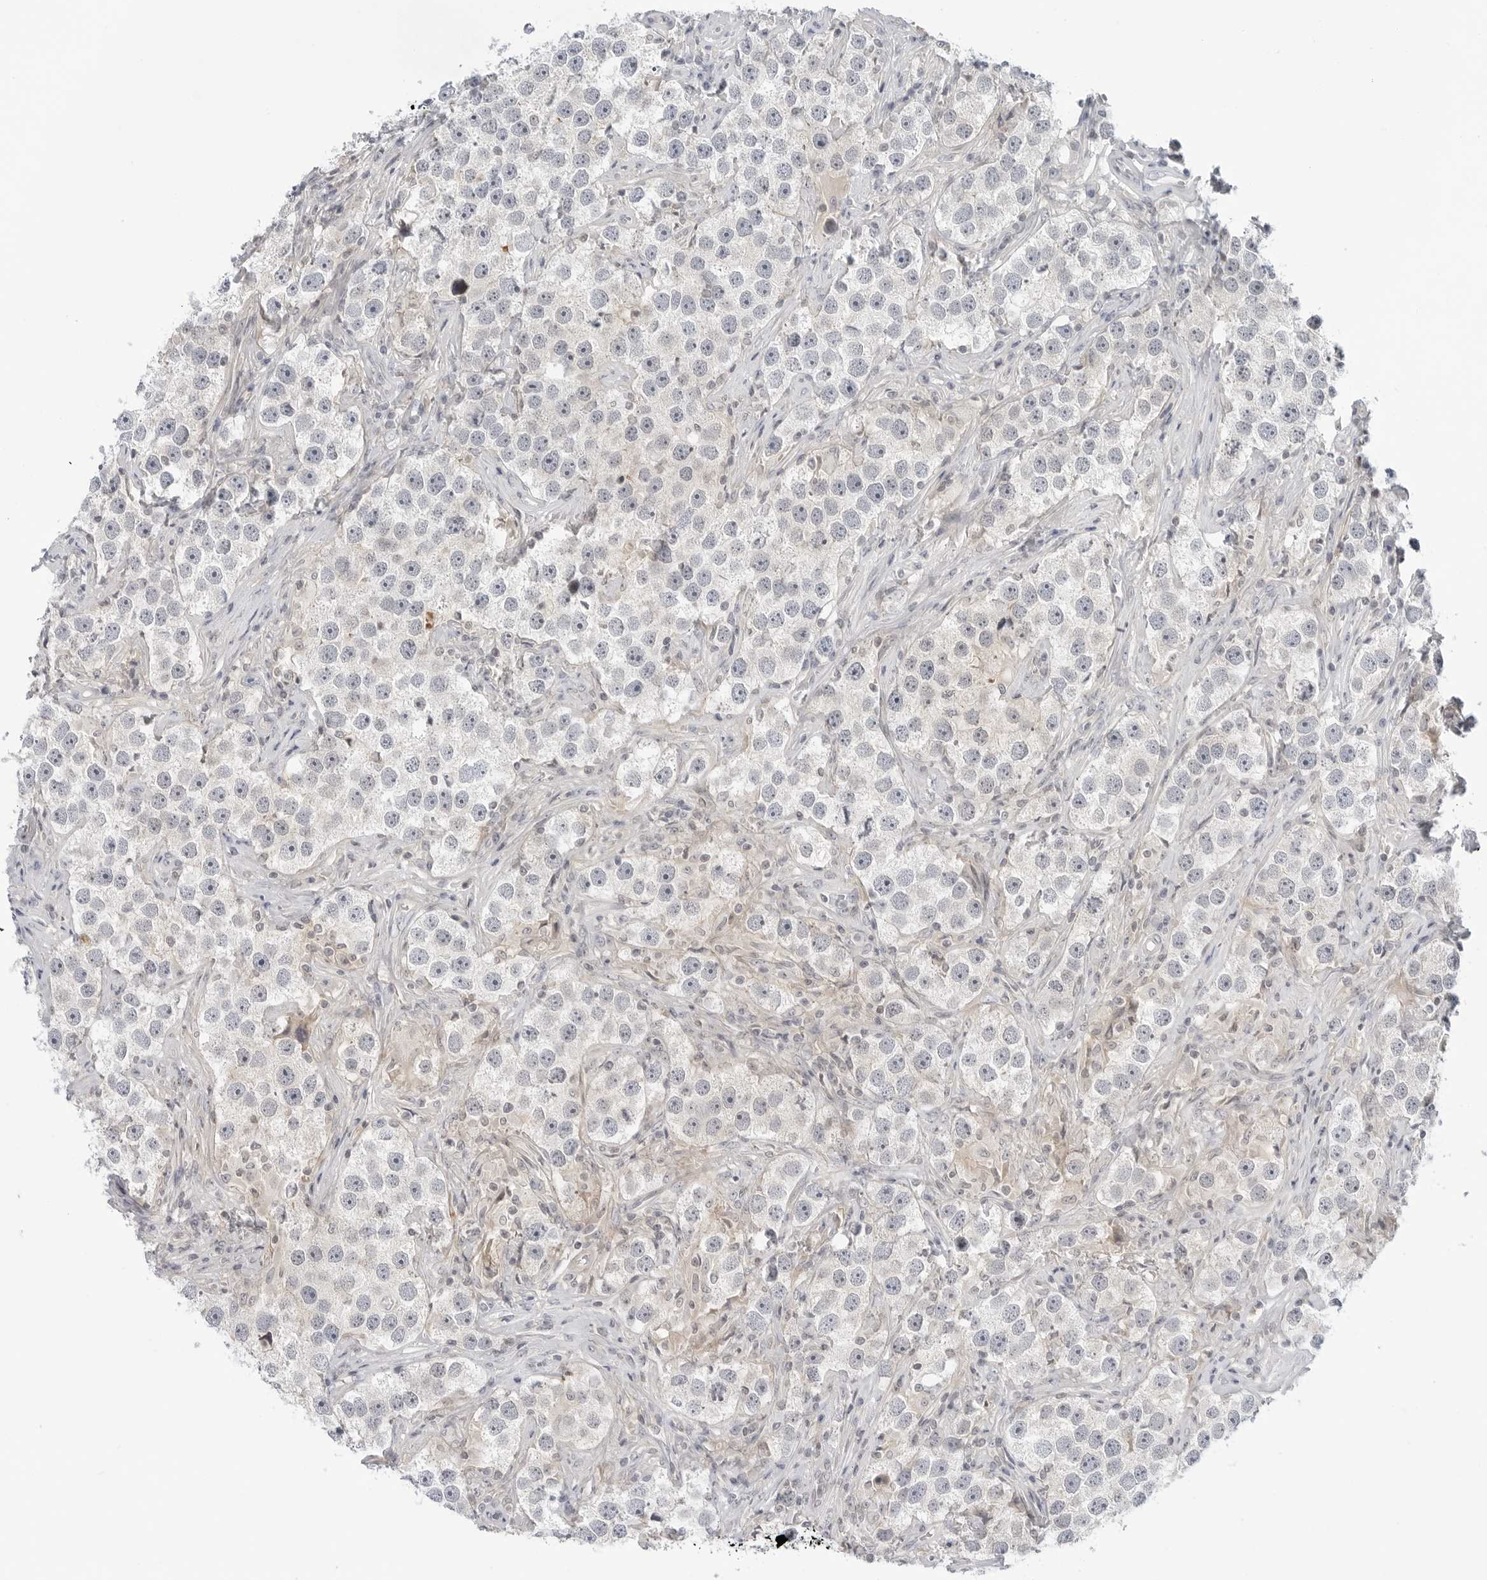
{"staining": {"intensity": "negative", "quantity": "none", "location": "none"}, "tissue": "testis cancer", "cell_type": "Tumor cells", "image_type": "cancer", "snomed": [{"axis": "morphology", "description": "Seminoma, NOS"}, {"axis": "topography", "description": "Testis"}], "caption": "Protein analysis of testis seminoma reveals no significant staining in tumor cells.", "gene": "STXBP3", "patient": {"sex": "male", "age": 49}}